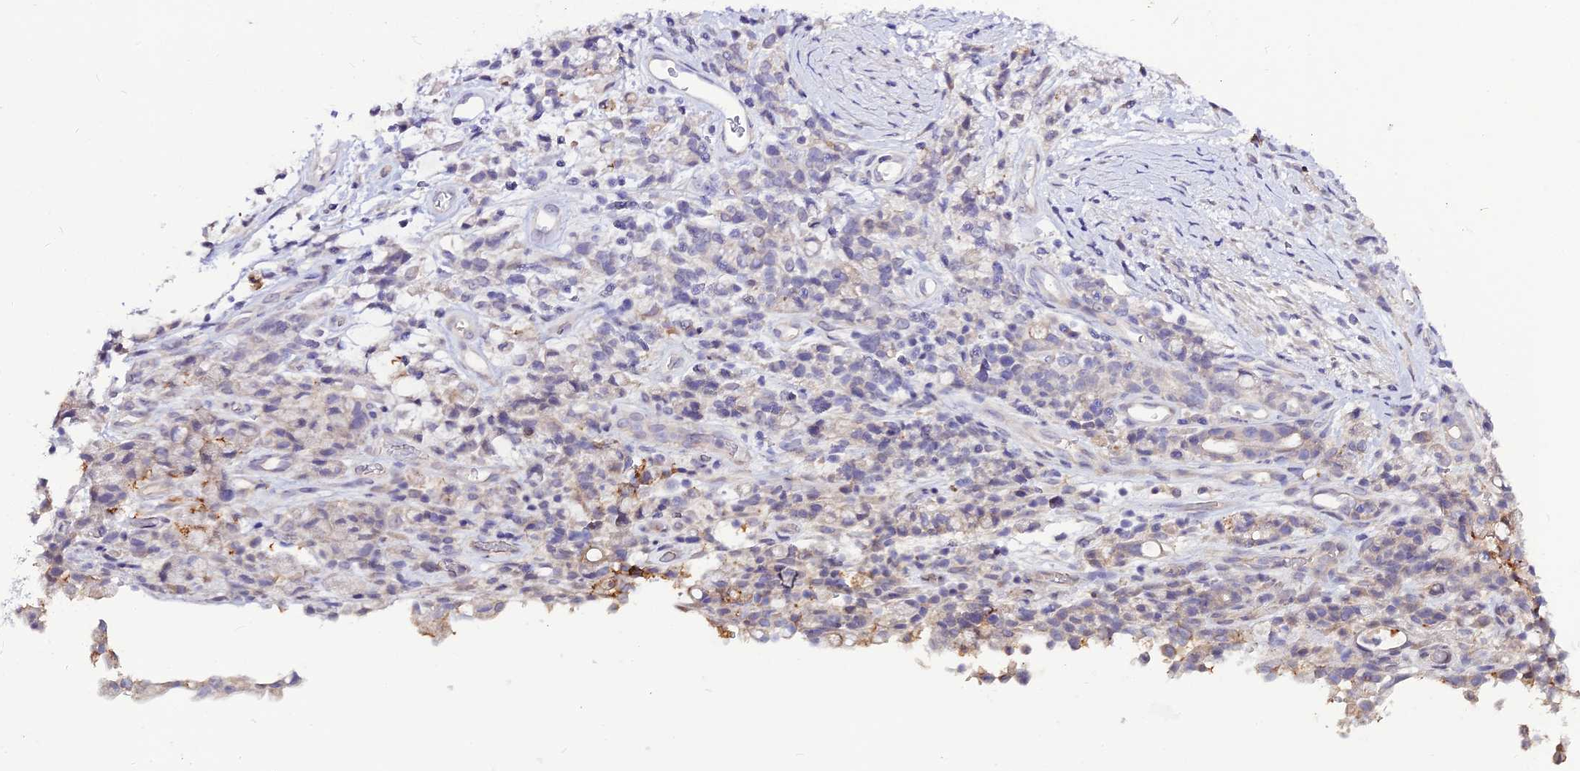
{"staining": {"intensity": "negative", "quantity": "none", "location": "none"}, "tissue": "stomach cancer", "cell_type": "Tumor cells", "image_type": "cancer", "snomed": [{"axis": "morphology", "description": "Adenocarcinoma, NOS"}, {"axis": "topography", "description": "Stomach"}], "caption": "This is an immunohistochemistry (IHC) micrograph of stomach cancer (adenocarcinoma). There is no expression in tumor cells.", "gene": "CZIB", "patient": {"sex": "female", "age": 60}}